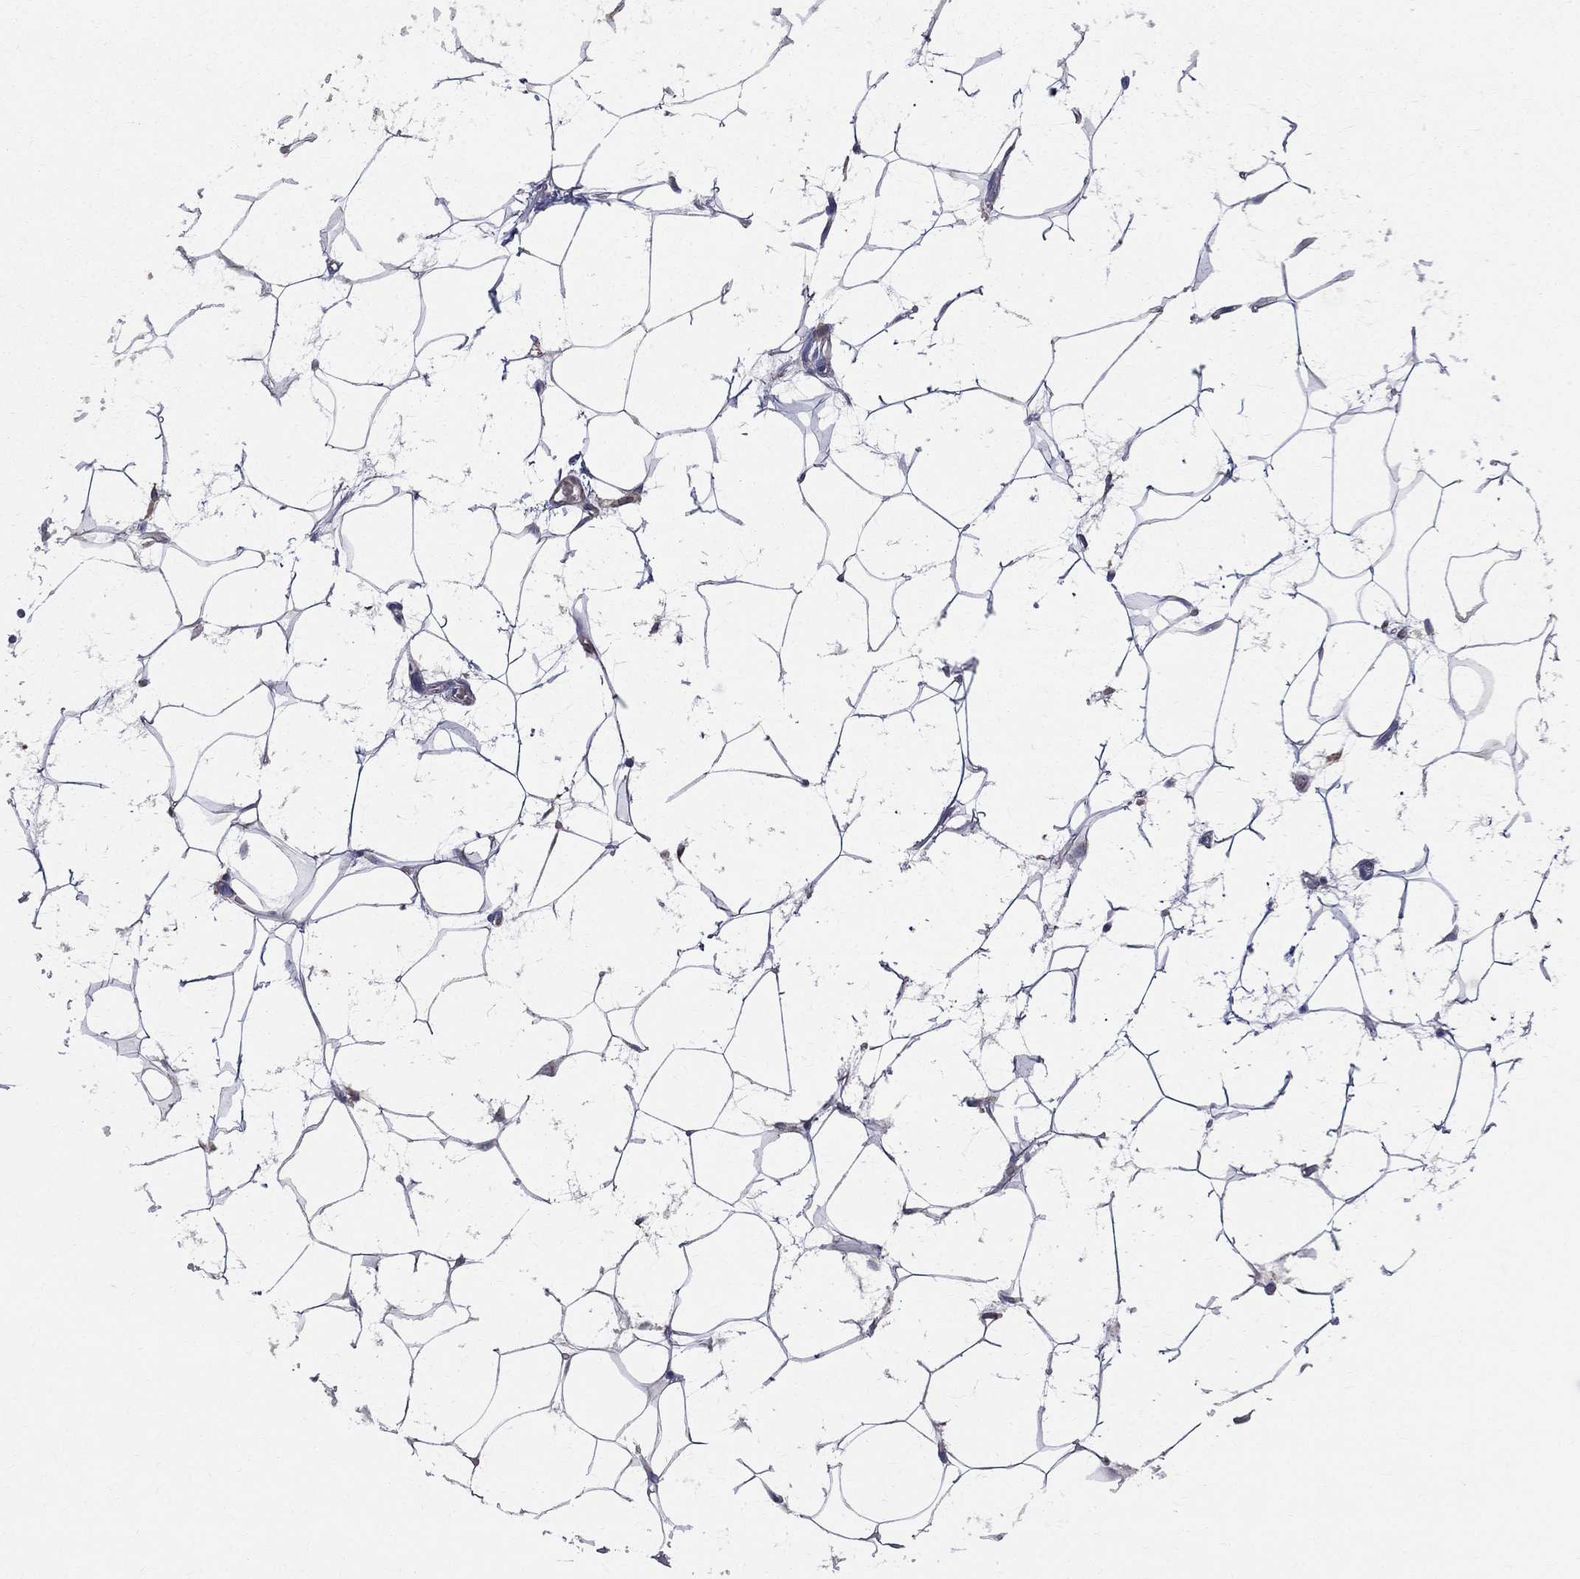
{"staining": {"intensity": "negative", "quantity": "none", "location": "none"}, "tissue": "adipose tissue", "cell_type": "Adipocytes", "image_type": "normal", "snomed": [{"axis": "morphology", "description": "Normal tissue, NOS"}, {"axis": "topography", "description": "Breast"}], "caption": "Immunohistochemical staining of normal adipose tissue exhibits no significant positivity in adipocytes.", "gene": "MIX23", "patient": {"sex": "female", "age": 49}}